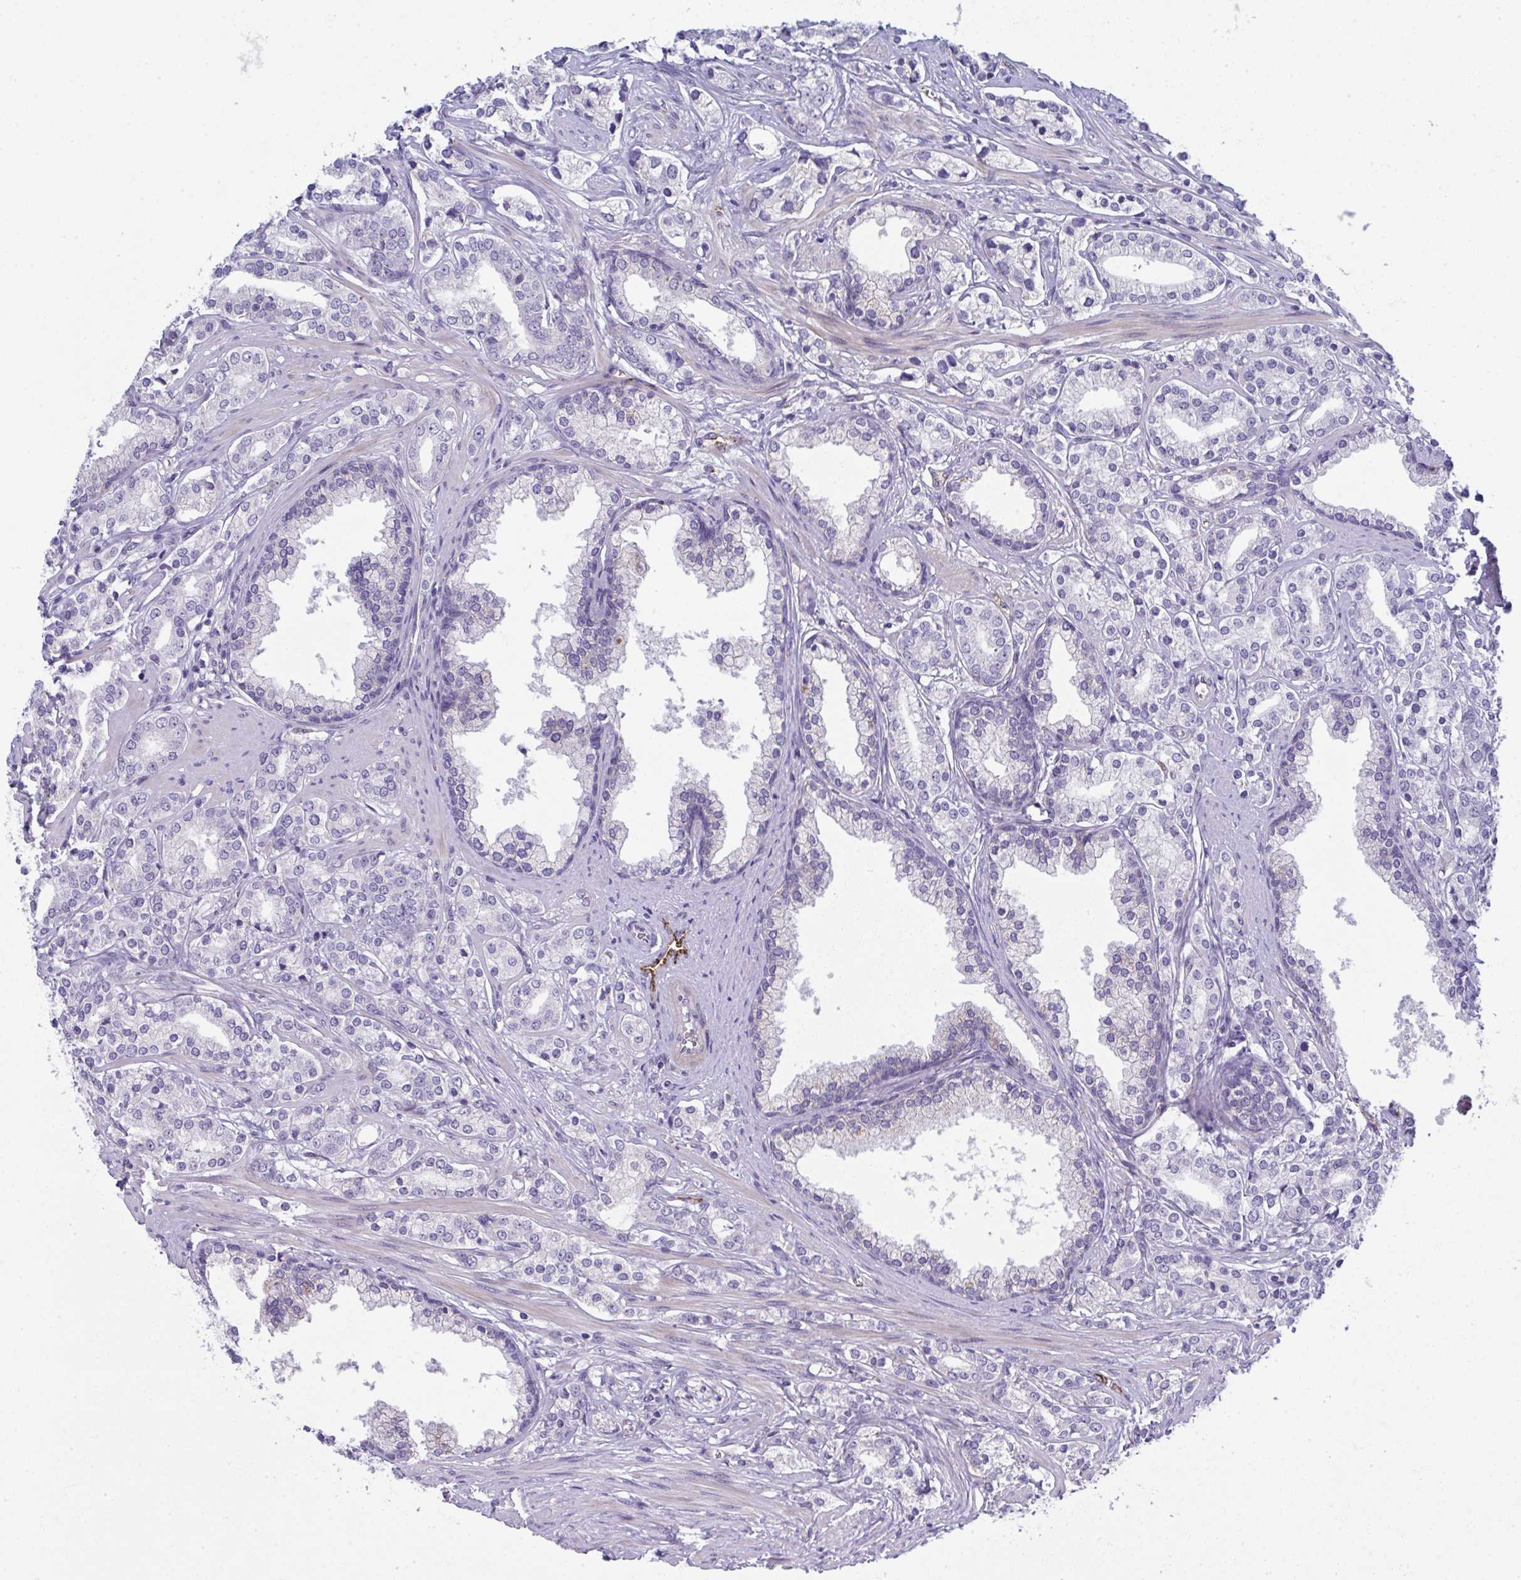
{"staining": {"intensity": "negative", "quantity": "none", "location": "none"}, "tissue": "prostate cancer", "cell_type": "Tumor cells", "image_type": "cancer", "snomed": [{"axis": "morphology", "description": "Adenocarcinoma, High grade"}, {"axis": "topography", "description": "Prostate"}], "caption": "Tumor cells show no significant protein positivity in prostate cancer.", "gene": "TOR1AIP2", "patient": {"sex": "male", "age": 58}}